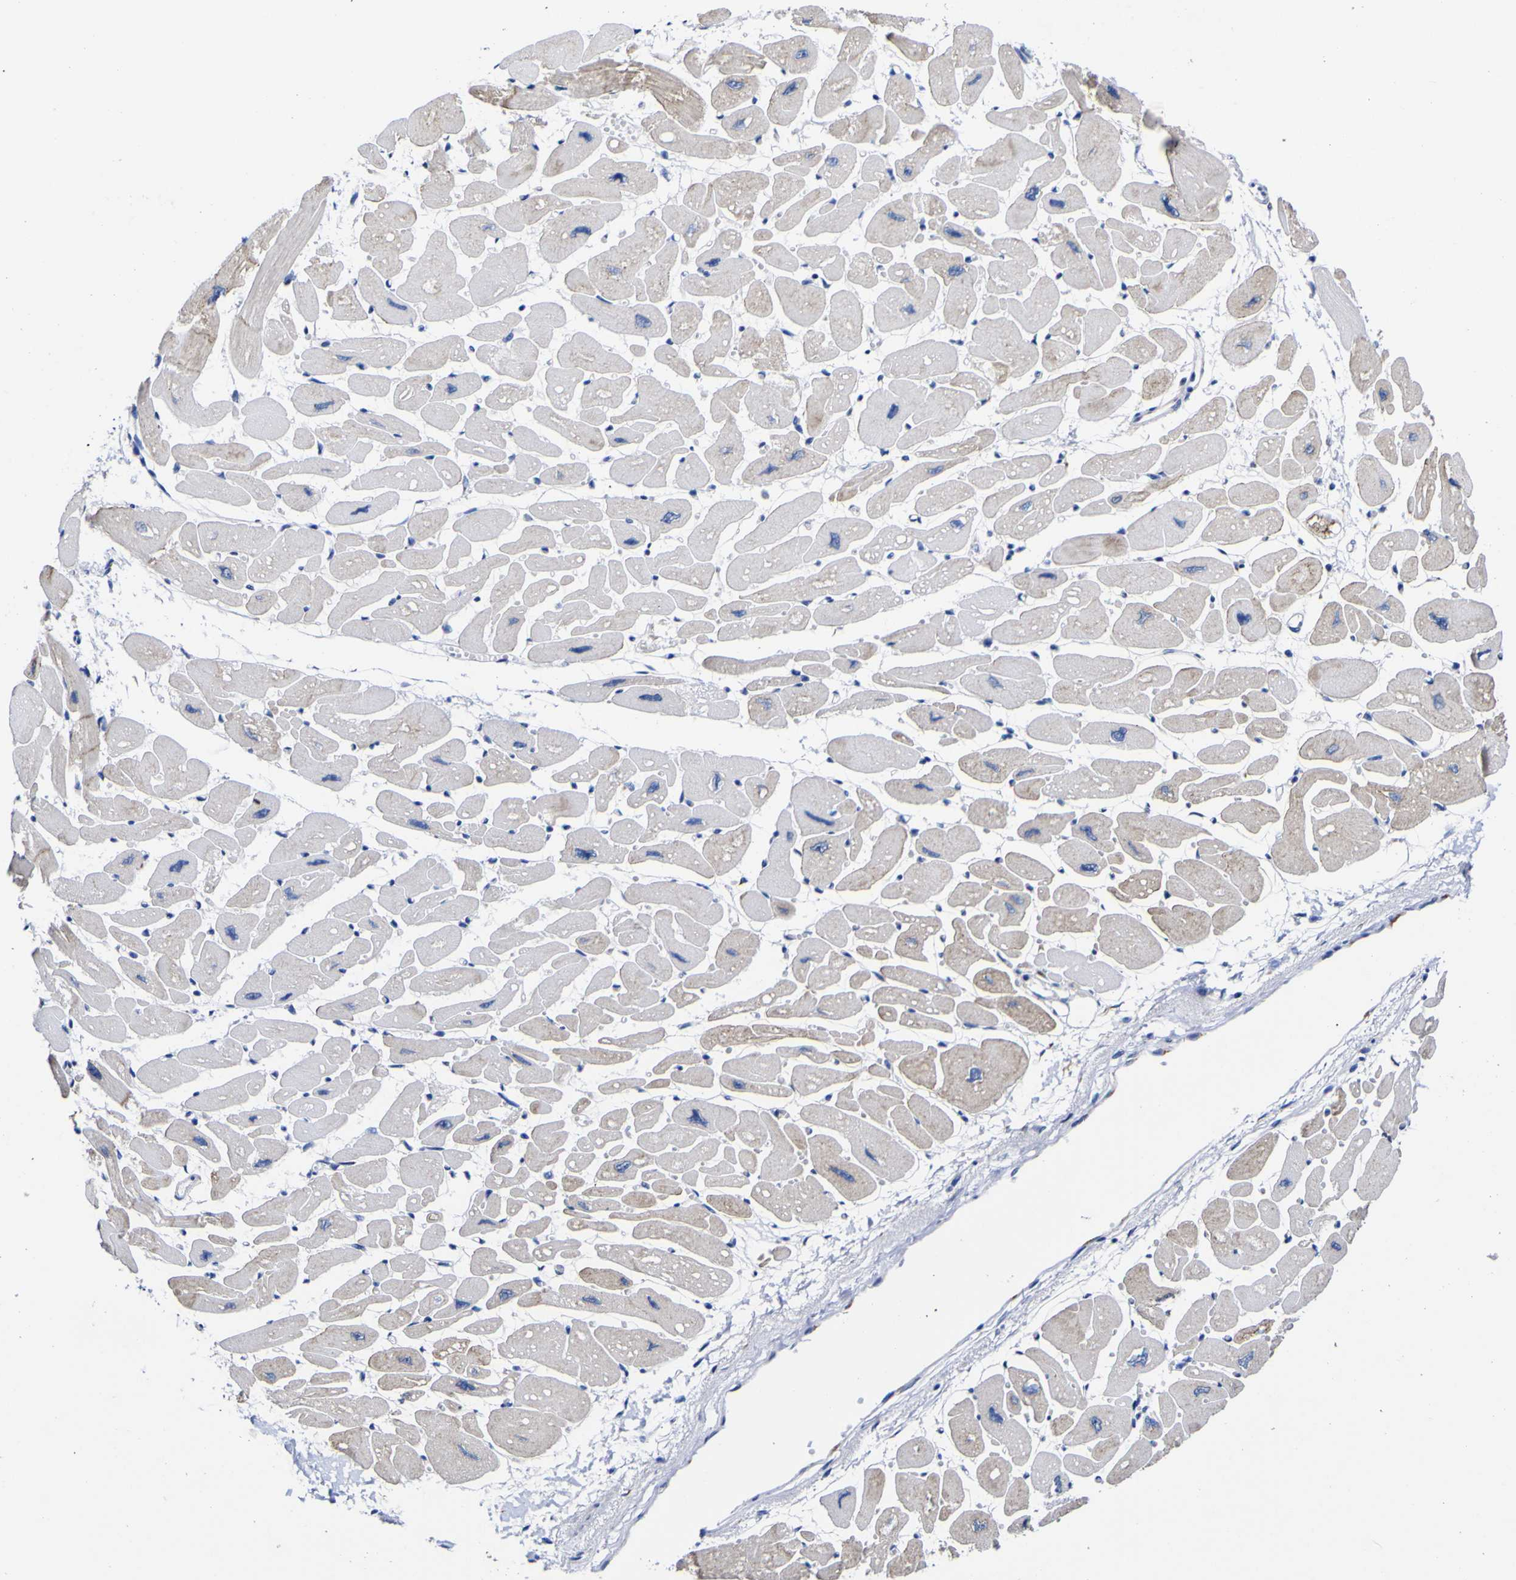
{"staining": {"intensity": "weak", "quantity": "<25%", "location": "cytoplasmic/membranous"}, "tissue": "heart muscle", "cell_type": "Cardiomyocytes", "image_type": "normal", "snomed": [{"axis": "morphology", "description": "Normal tissue, NOS"}, {"axis": "topography", "description": "Heart"}], "caption": "A high-resolution photomicrograph shows IHC staining of benign heart muscle, which shows no significant expression in cardiomyocytes. (DAB (3,3'-diaminobenzidine) immunohistochemistry (IHC) visualized using brightfield microscopy, high magnification).", "gene": "GOLM1", "patient": {"sex": "female", "age": 54}}